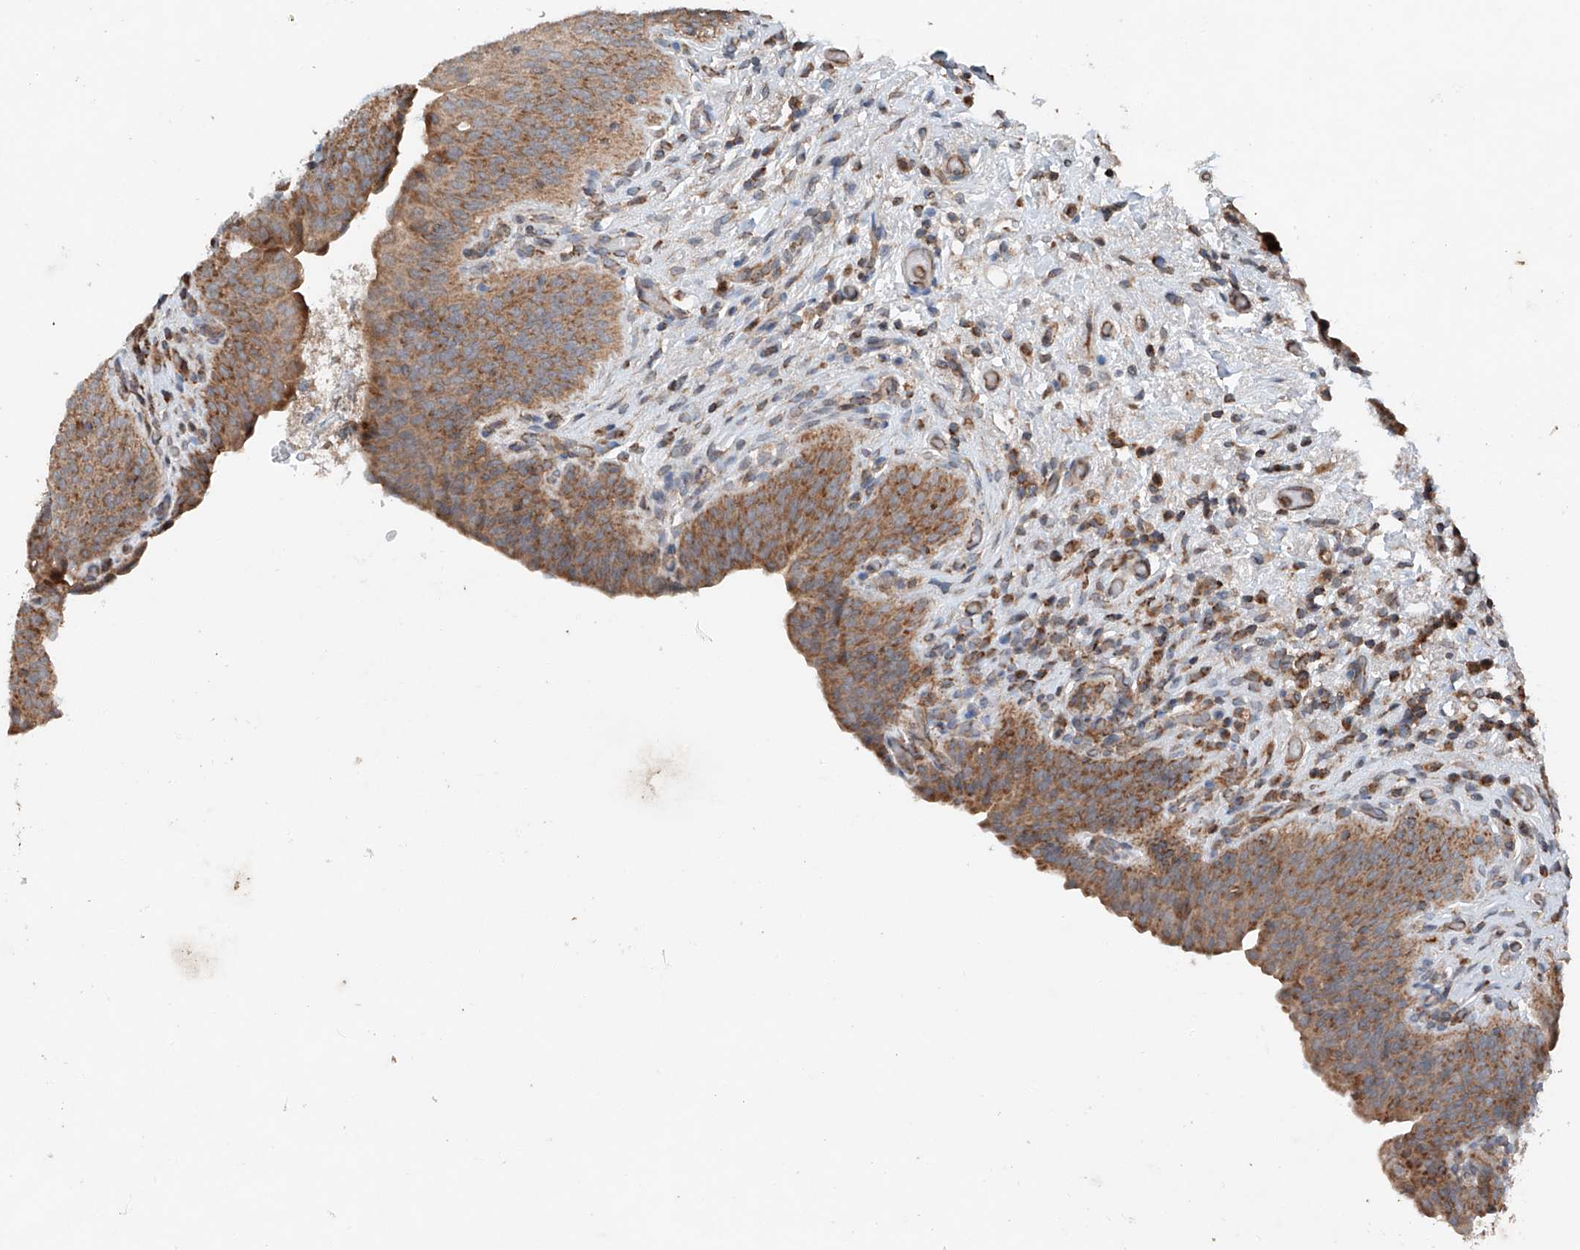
{"staining": {"intensity": "moderate", "quantity": ">75%", "location": "cytoplasmic/membranous"}, "tissue": "urinary bladder", "cell_type": "Urothelial cells", "image_type": "normal", "snomed": [{"axis": "morphology", "description": "Normal tissue, NOS"}, {"axis": "topography", "description": "Urinary bladder"}], "caption": "Urinary bladder stained for a protein demonstrates moderate cytoplasmic/membranous positivity in urothelial cells.", "gene": "AP4B1", "patient": {"sex": "male", "age": 83}}